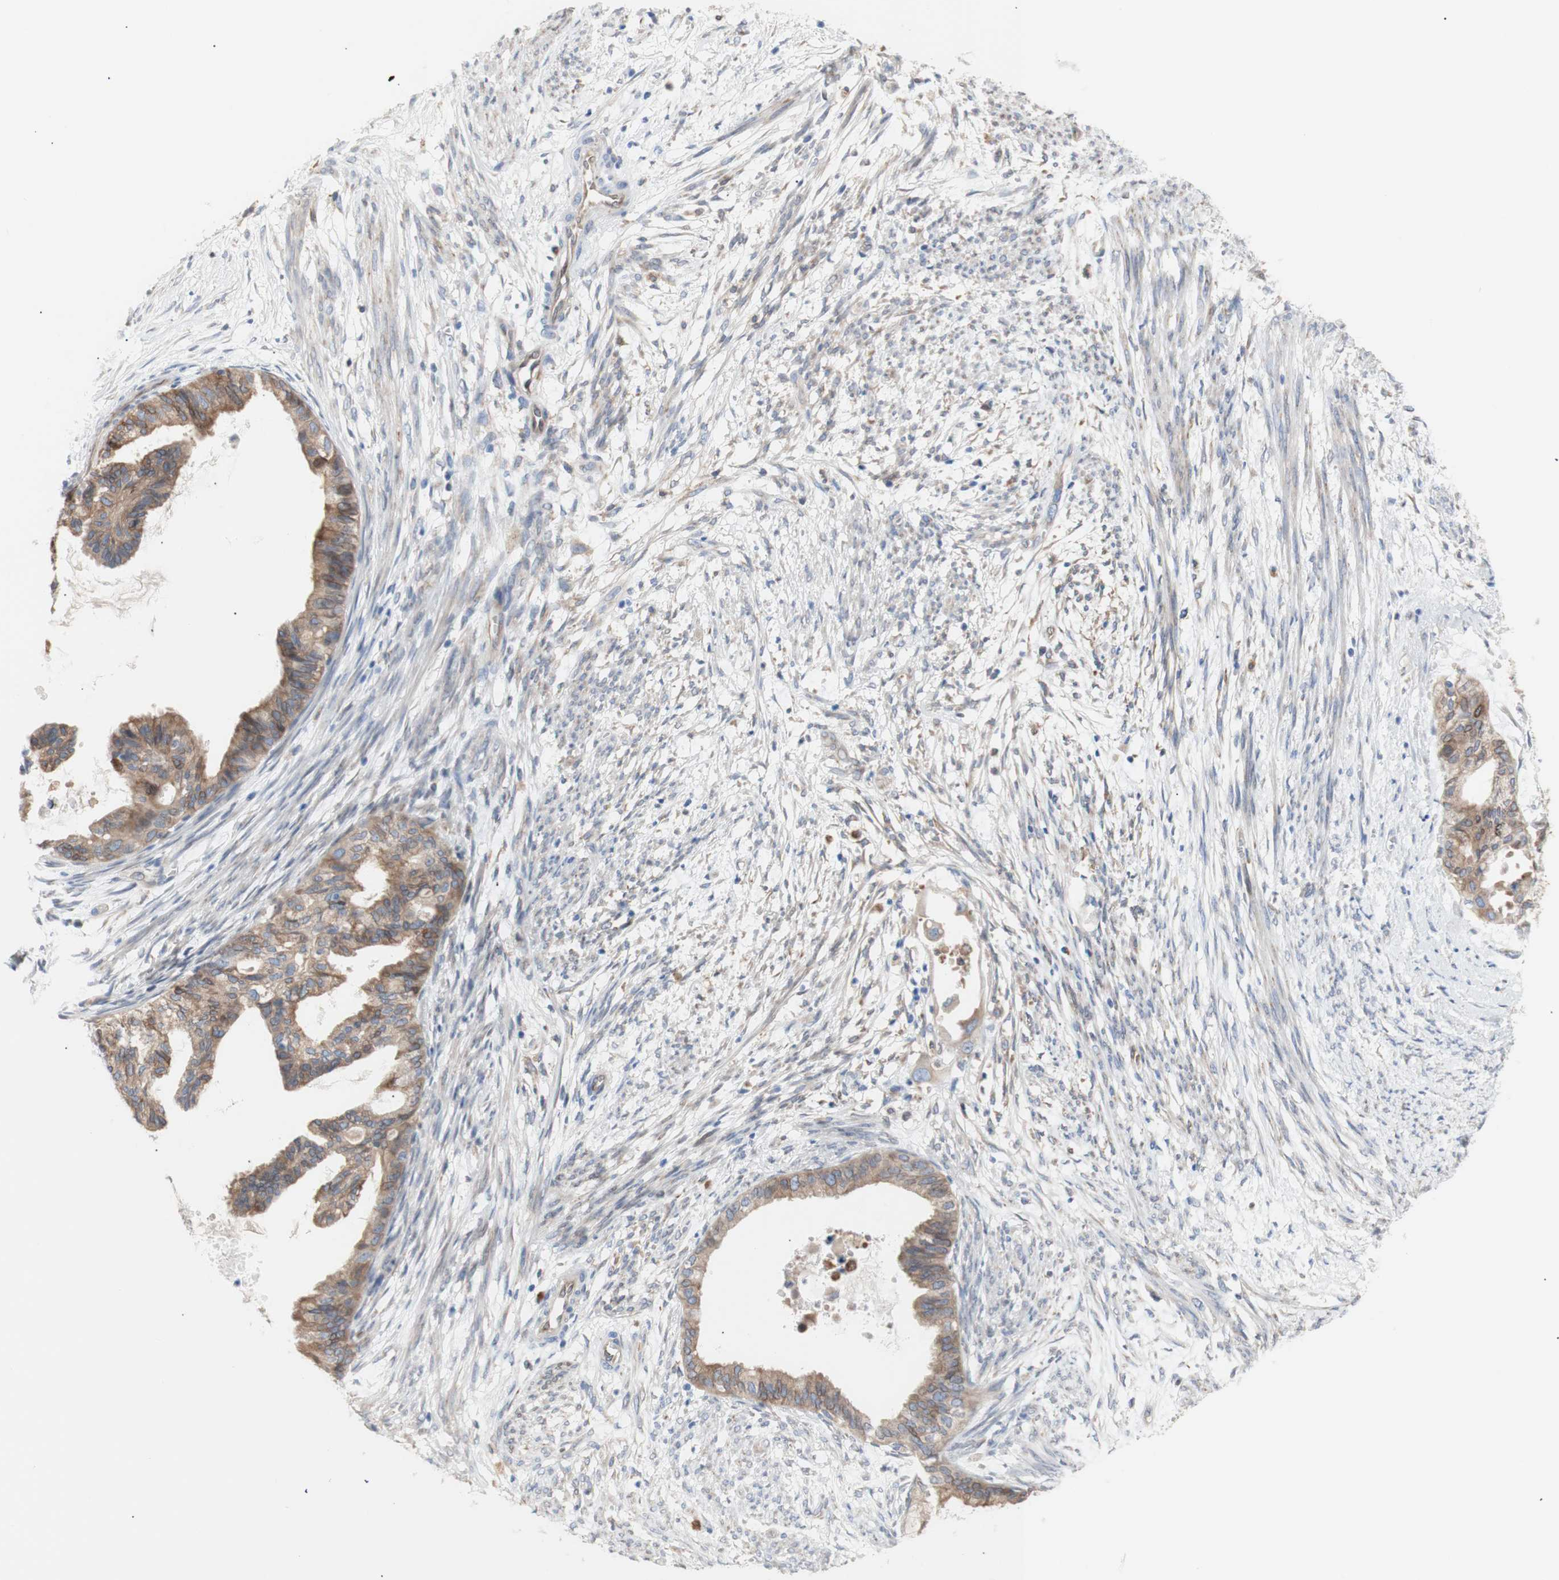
{"staining": {"intensity": "moderate", "quantity": ">75%", "location": "cytoplasmic/membranous"}, "tissue": "cervical cancer", "cell_type": "Tumor cells", "image_type": "cancer", "snomed": [{"axis": "morphology", "description": "Normal tissue, NOS"}, {"axis": "morphology", "description": "Adenocarcinoma, NOS"}, {"axis": "topography", "description": "Cervix"}, {"axis": "topography", "description": "Endometrium"}], "caption": "The photomicrograph exhibits staining of adenocarcinoma (cervical), revealing moderate cytoplasmic/membranous protein expression (brown color) within tumor cells.", "gene": "ERLIN1", "patient": {"sex": "female", "age": 86}}